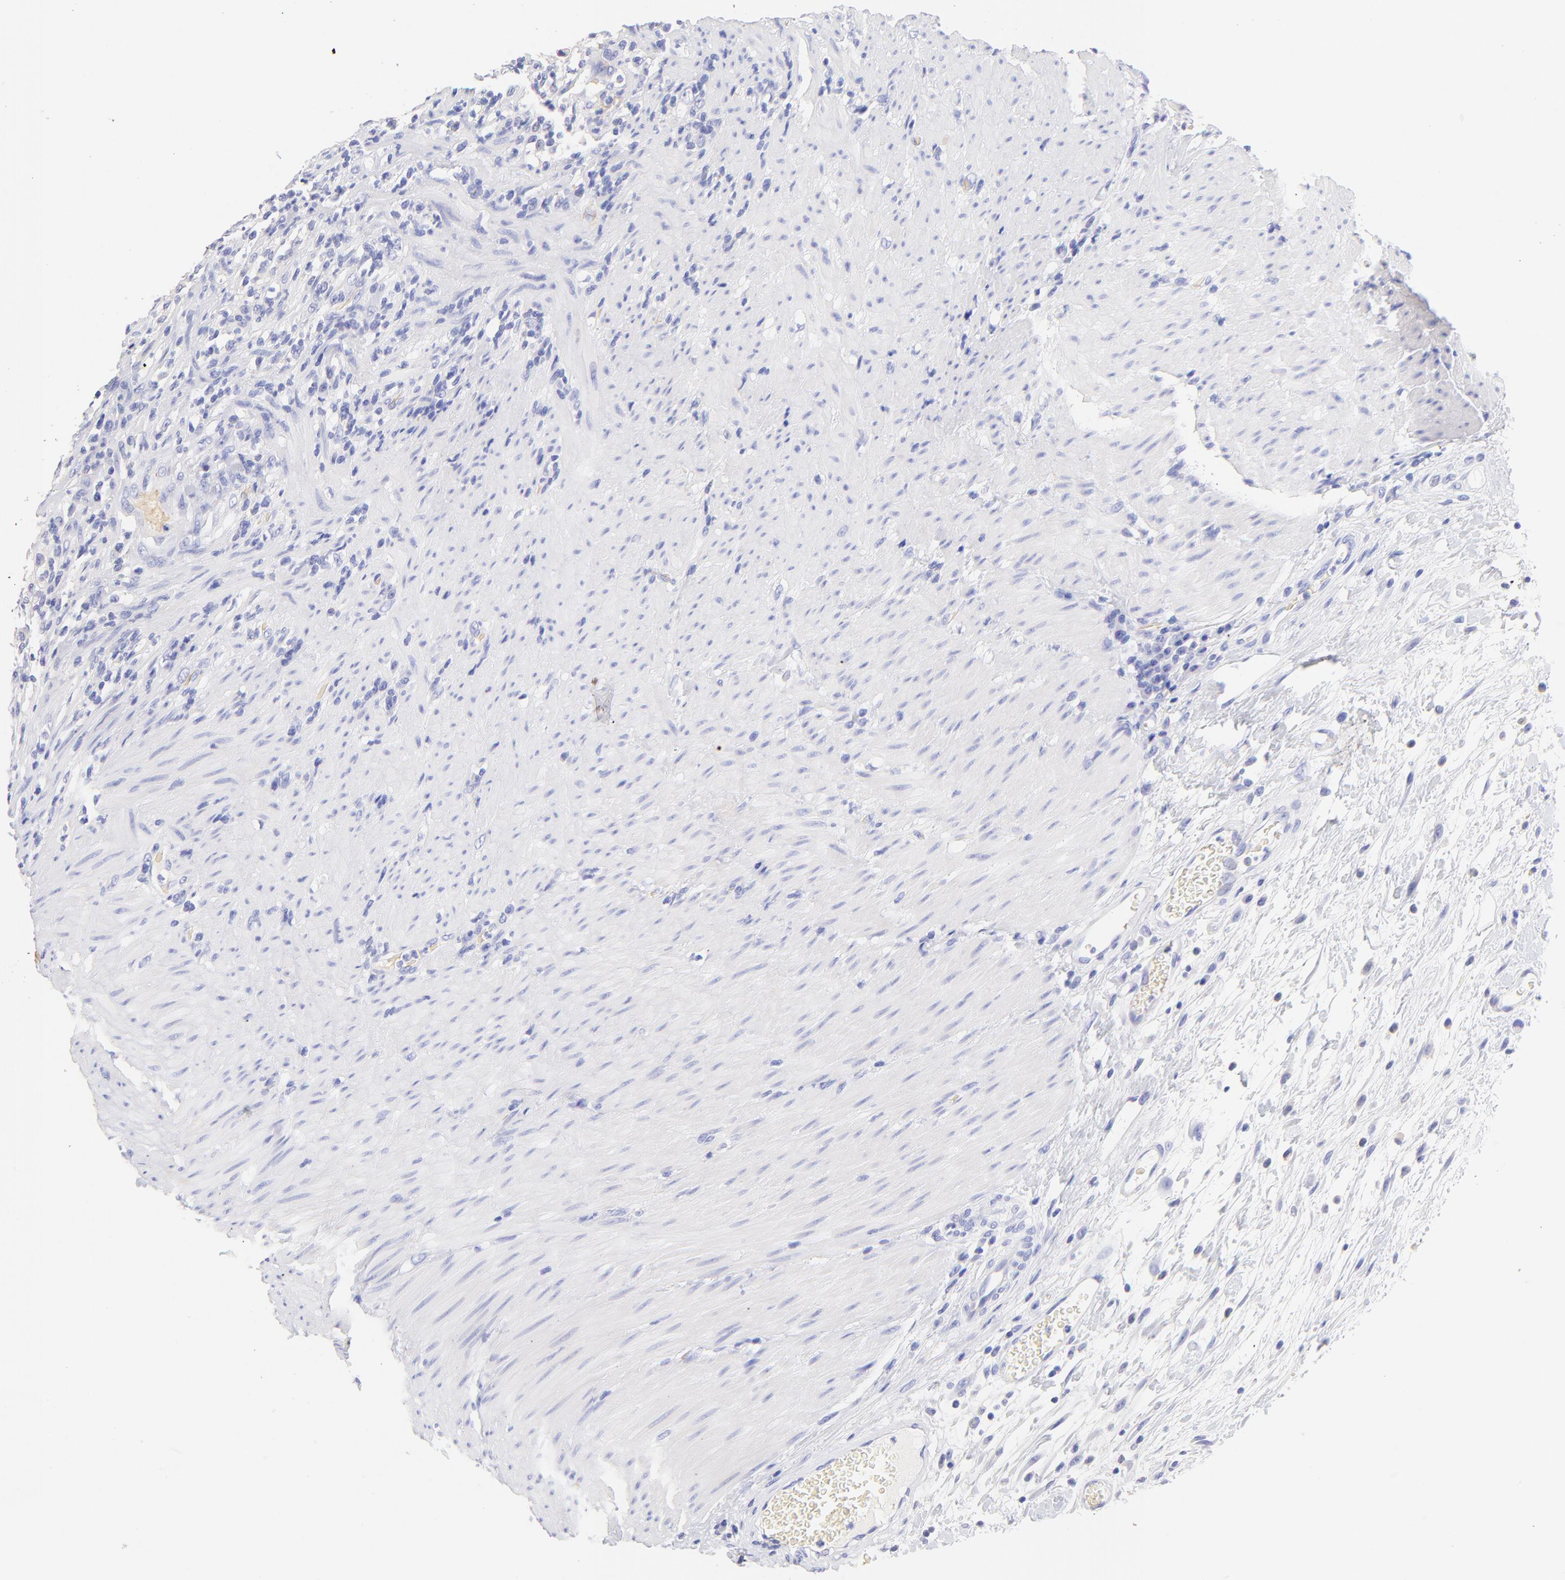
{"staining": {"intensity": "negative", "quantity": "none", "location": "none"}, "tissue": "colorectal cancer", "cell_type": "Tumor cells", "image_type": "cancer", "snomed": [{"axis": "morphology", "description": "Adenocarcinoma, NOS"}, {"axis": "topography", "description": "Colon"}], "caption": "Immunohistochemical staining of colorectal cancer (adenocarcinoma) exhibits no significant positivity in tumor cells.", "gene": "FRMPD3", "patient": {"sex": "male", "age": 54}}